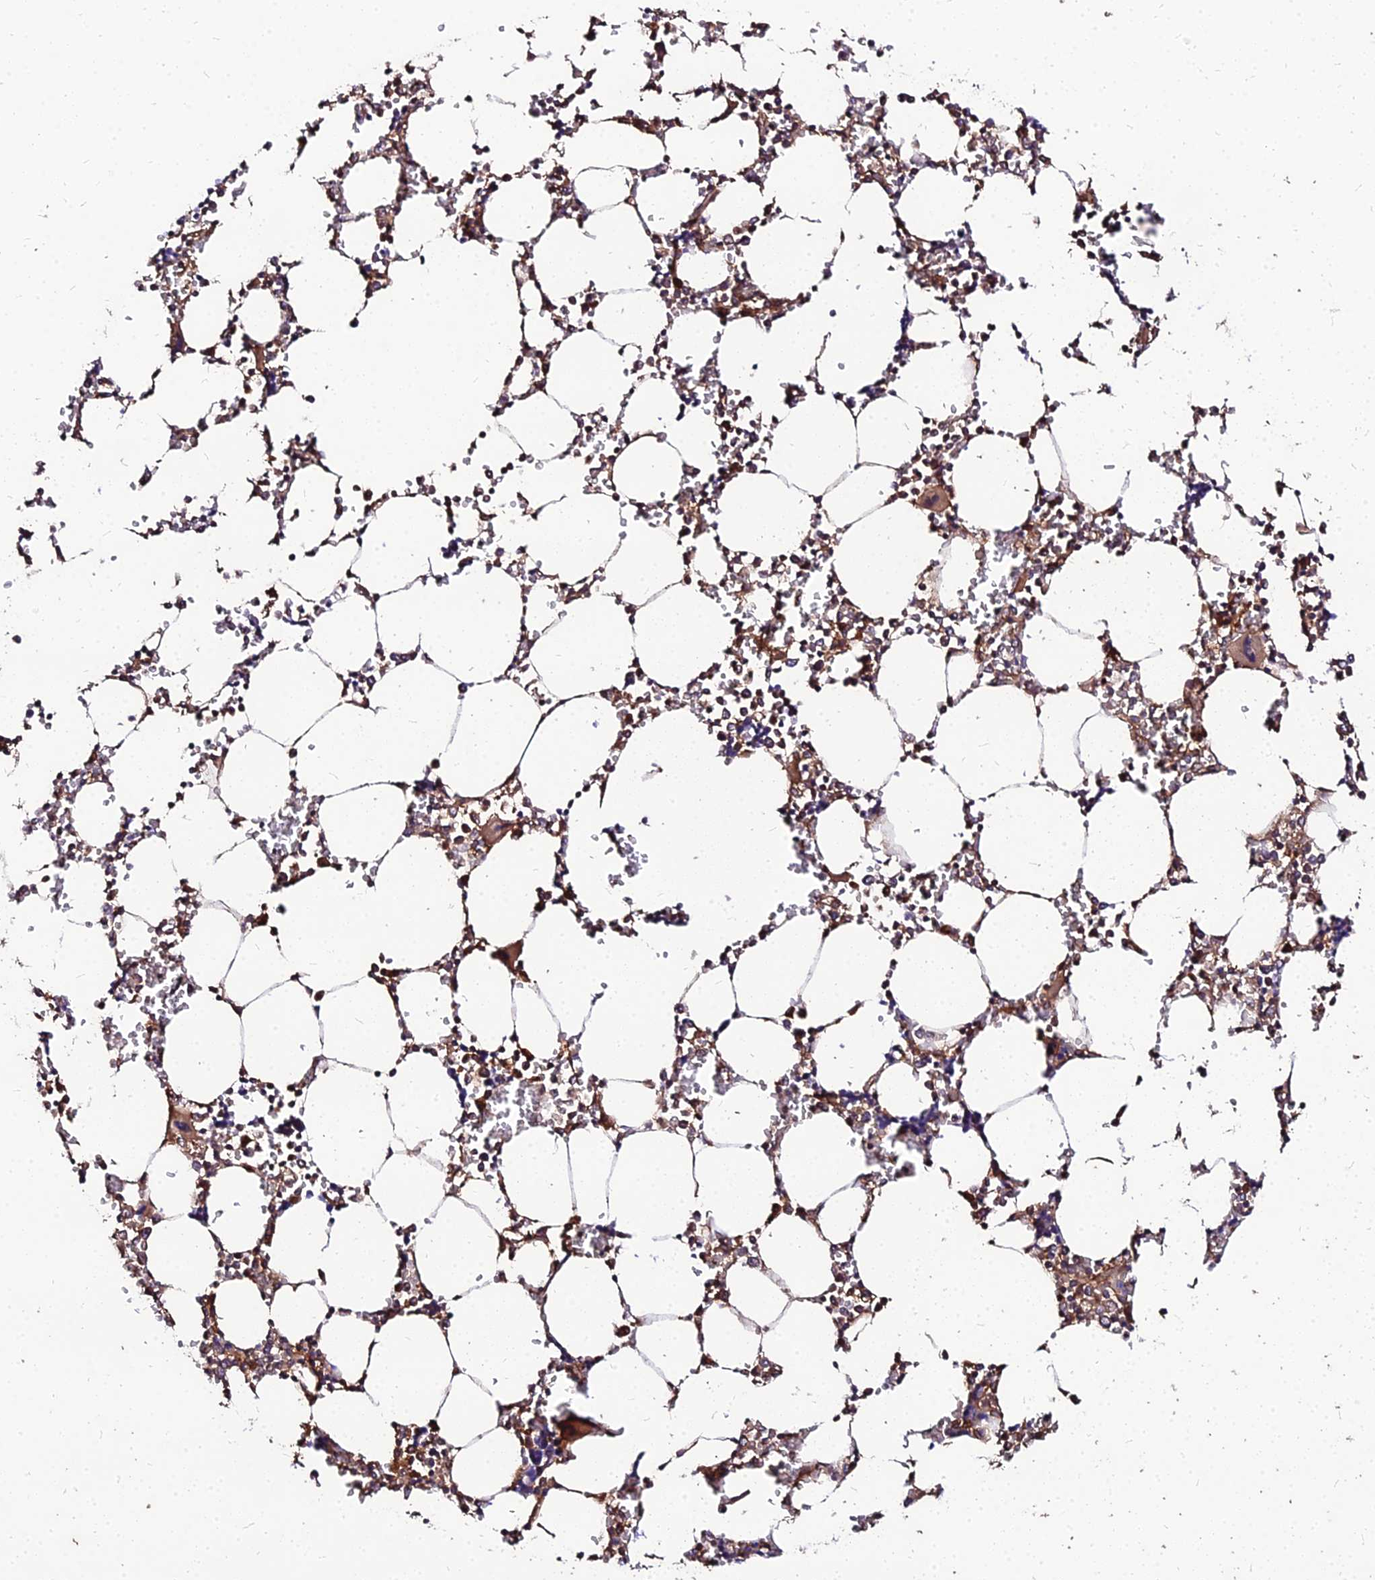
{"staining": {"intensity": "moderate", "quantity": "25%-75%", "location": "cytoplasmic/membranous"}, "tissue": "bone marrow", "cell_type": "Hematopoietic cells", "image_type": "normal", "snomed": [{"axis": "morphology", "description": "Normal tissue, NOS"}, {"axis": "topography", "description": "Bone marrow"}], "caption": "Brown immunohistochemical staining in normal human bone marrow displays moderate cytoplasmic/membranous expression in about 25%-75% of hematopoietic cells.", "gene": "PDE4D", "patient": {"sex": "male", "age": 64}}